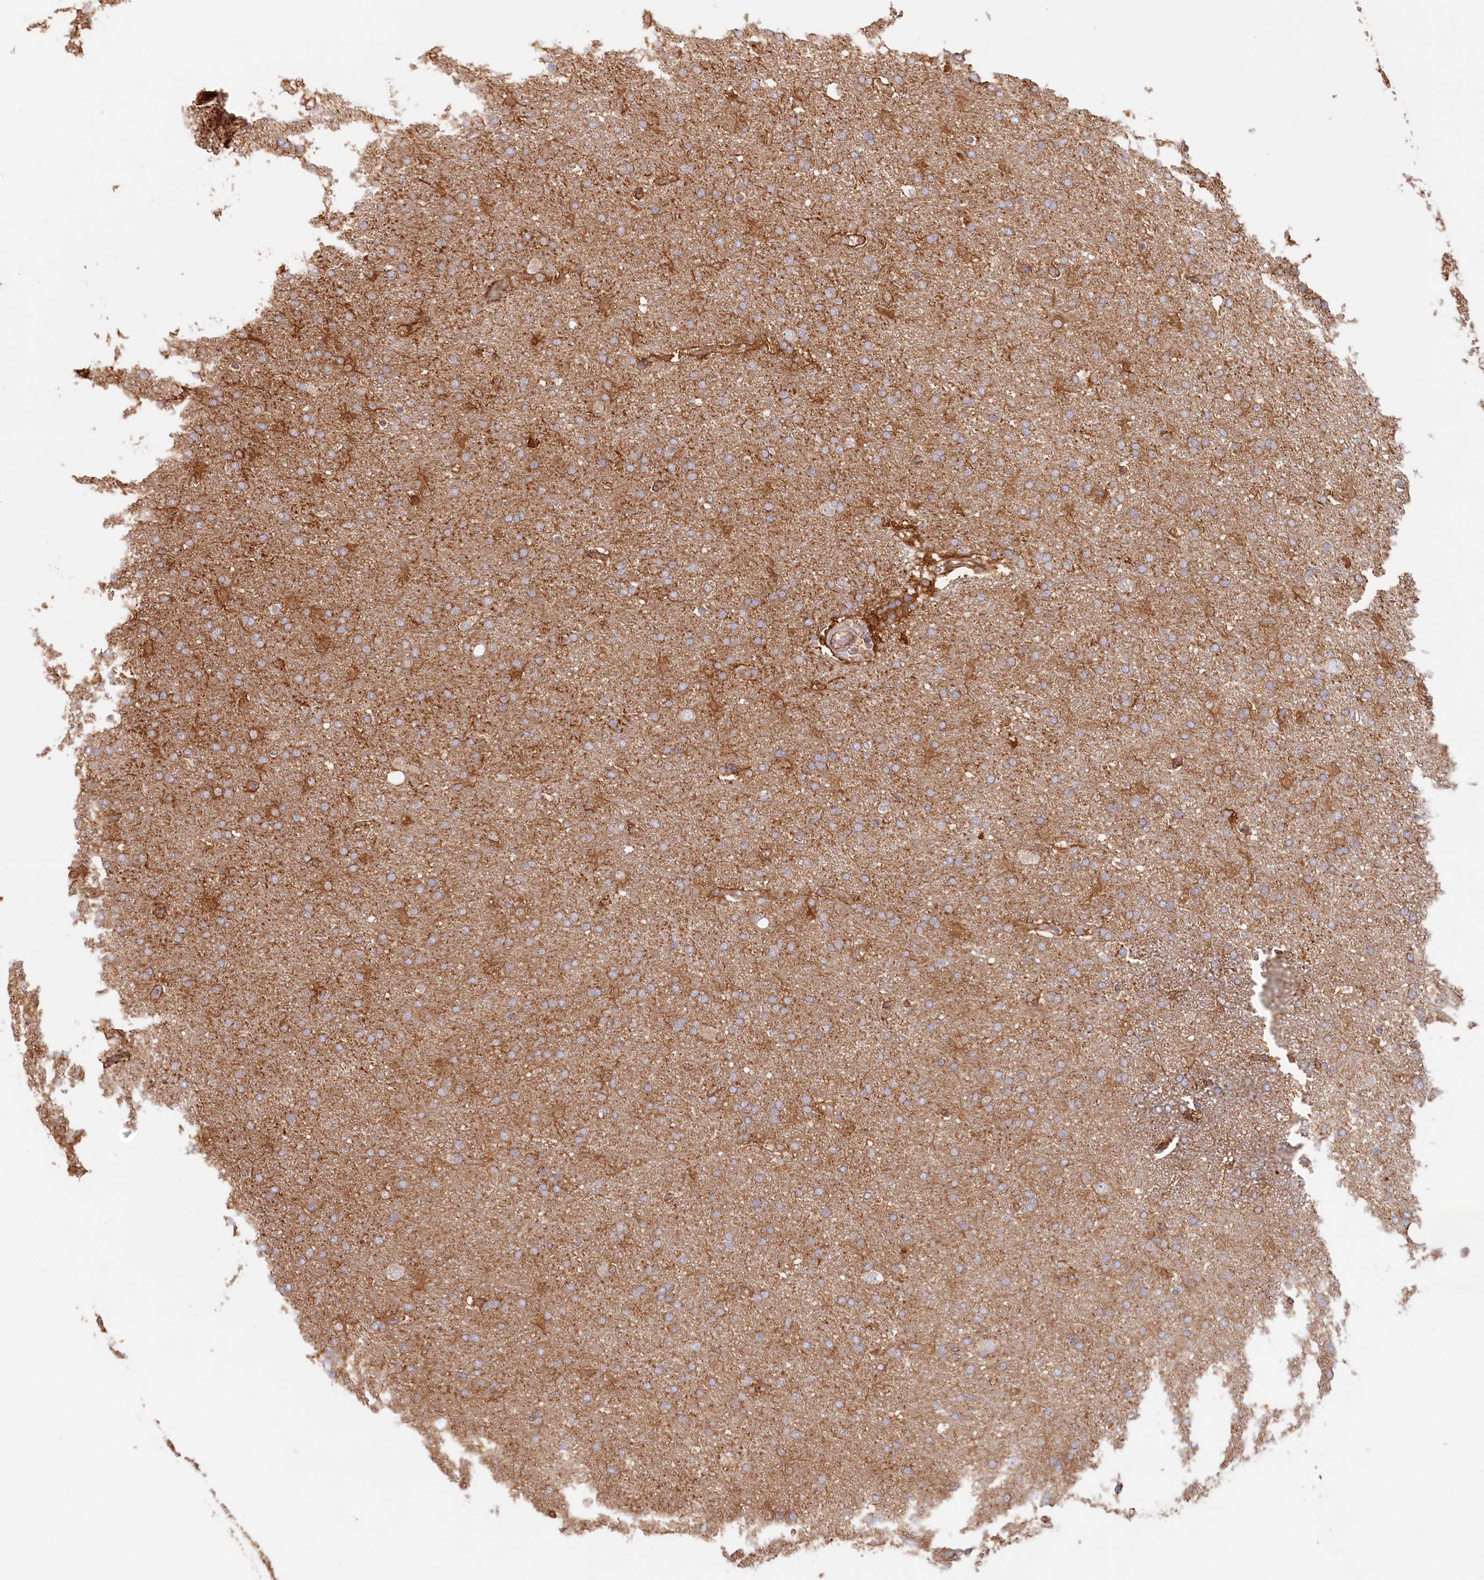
{"staining": {"intensity": "moderate", "quantity": "25%-75%", "location": "cytoplasmic/membranous"}, "tissue": "glioma", "cell_type": "Tumor cells", "image_type": "cancer", "snomed": [{"axis": "morphology", "description": "Glioma, malignant, High grade"}, {"axis": "topography", "description": "Brain"}], "caption": "Tumor cells exhibit medium levels of moderate cytoplasmic/membranous staining in approximately 25%-75% of cells in malignant glioma (high-grade).", "gene": "HAL", "patient": {"sex": "male", "age": 72}}